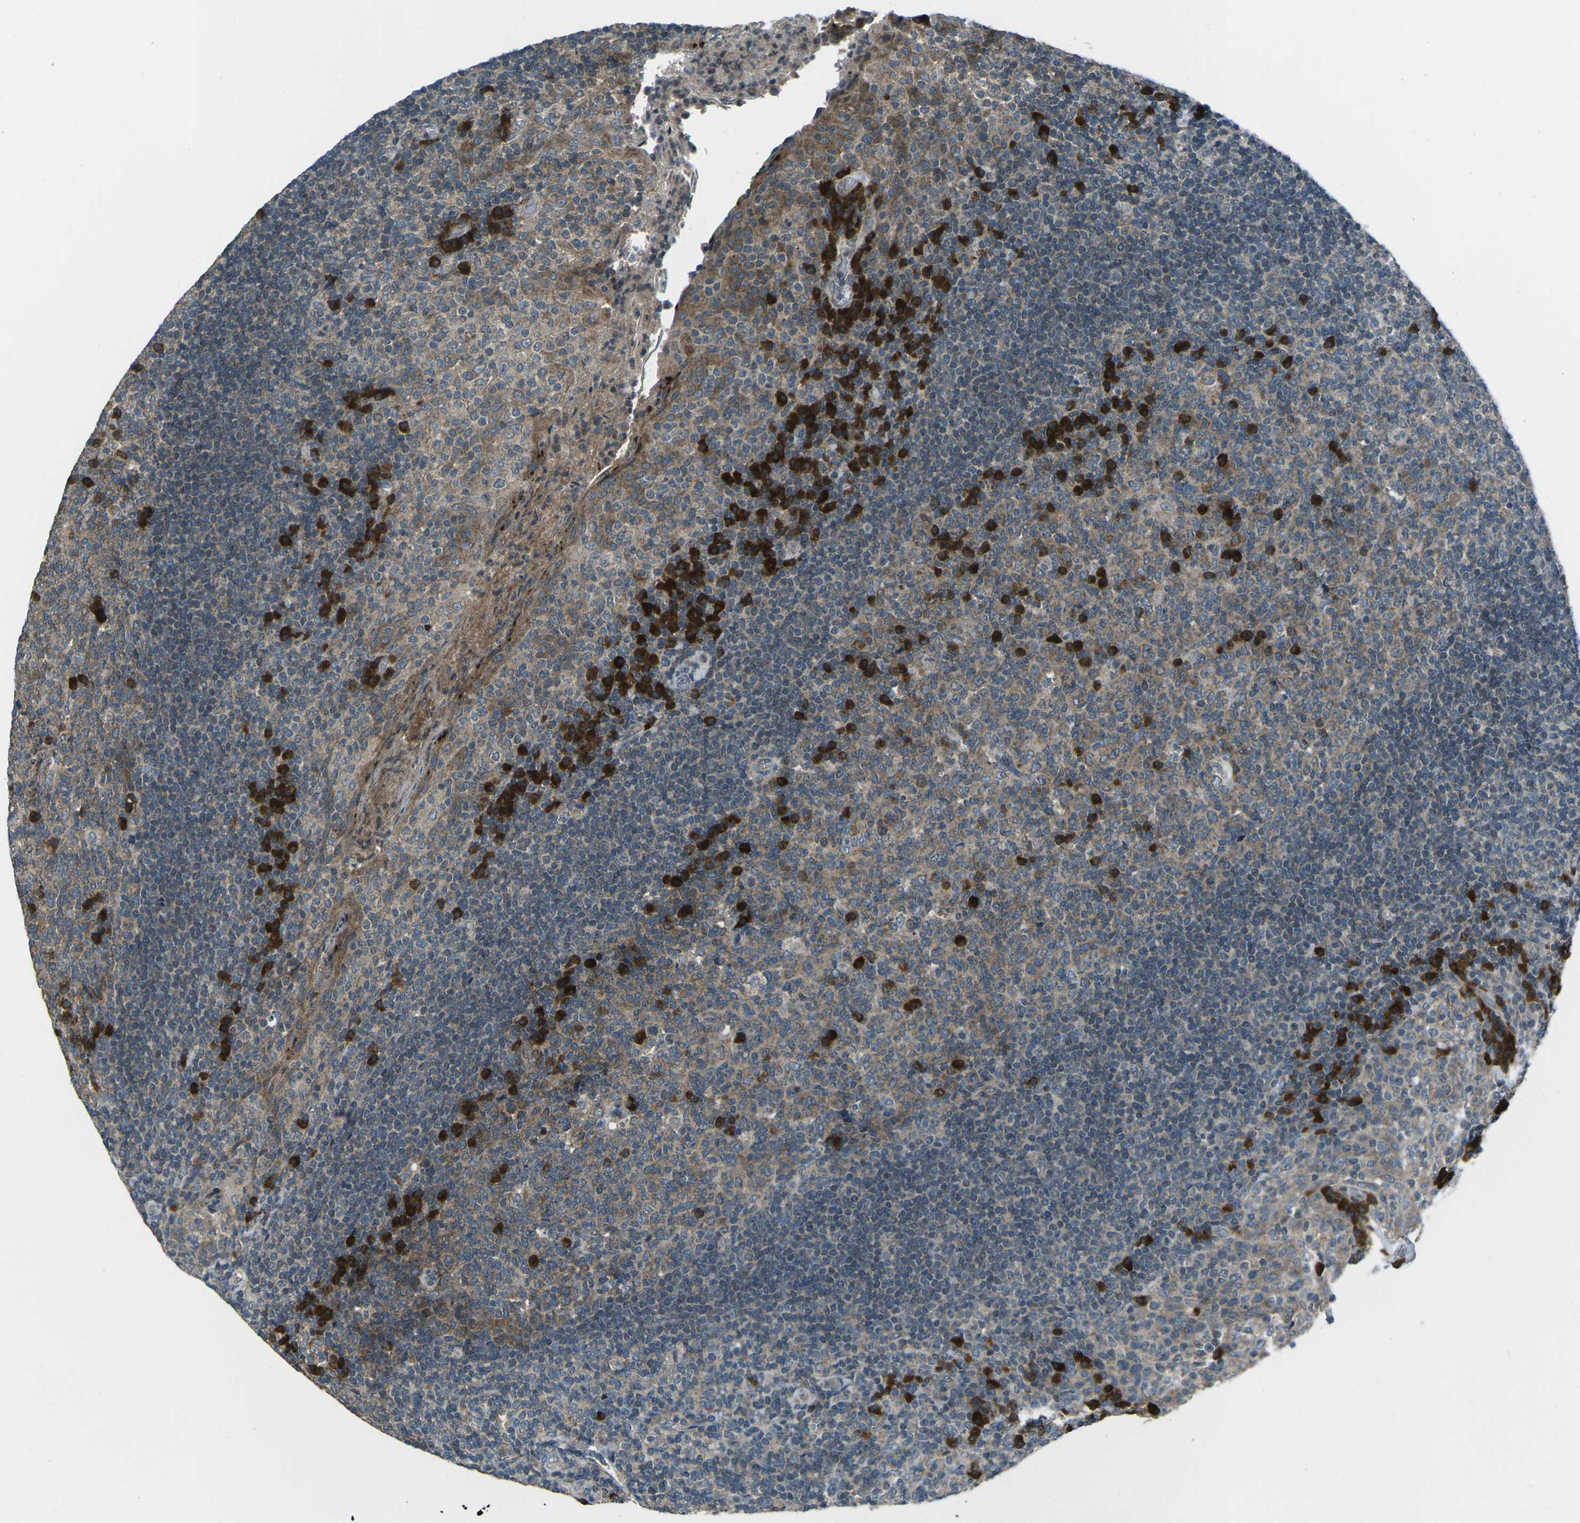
{"staining": {"intensity": "strong", "quantity": "<25%", "location": "cytoplasmic/membranous"}, "tissue": "tonsil", "cell_type": "Germinal center cells", "image_type": "normal", "snomed": [{"axis": "morphology", "description": "Normal tissue, NOS"}, {"axis": "topography", "description": "Tonsil"}], "caption": "This is a photomicrograph of immunohistochemistry staining of normal tonsil, which shows strong staining in the cytoplasmic/membranous of germinal center cells.", "gene": "CDK16", "patient": {"sex": "male", "age": 17}}